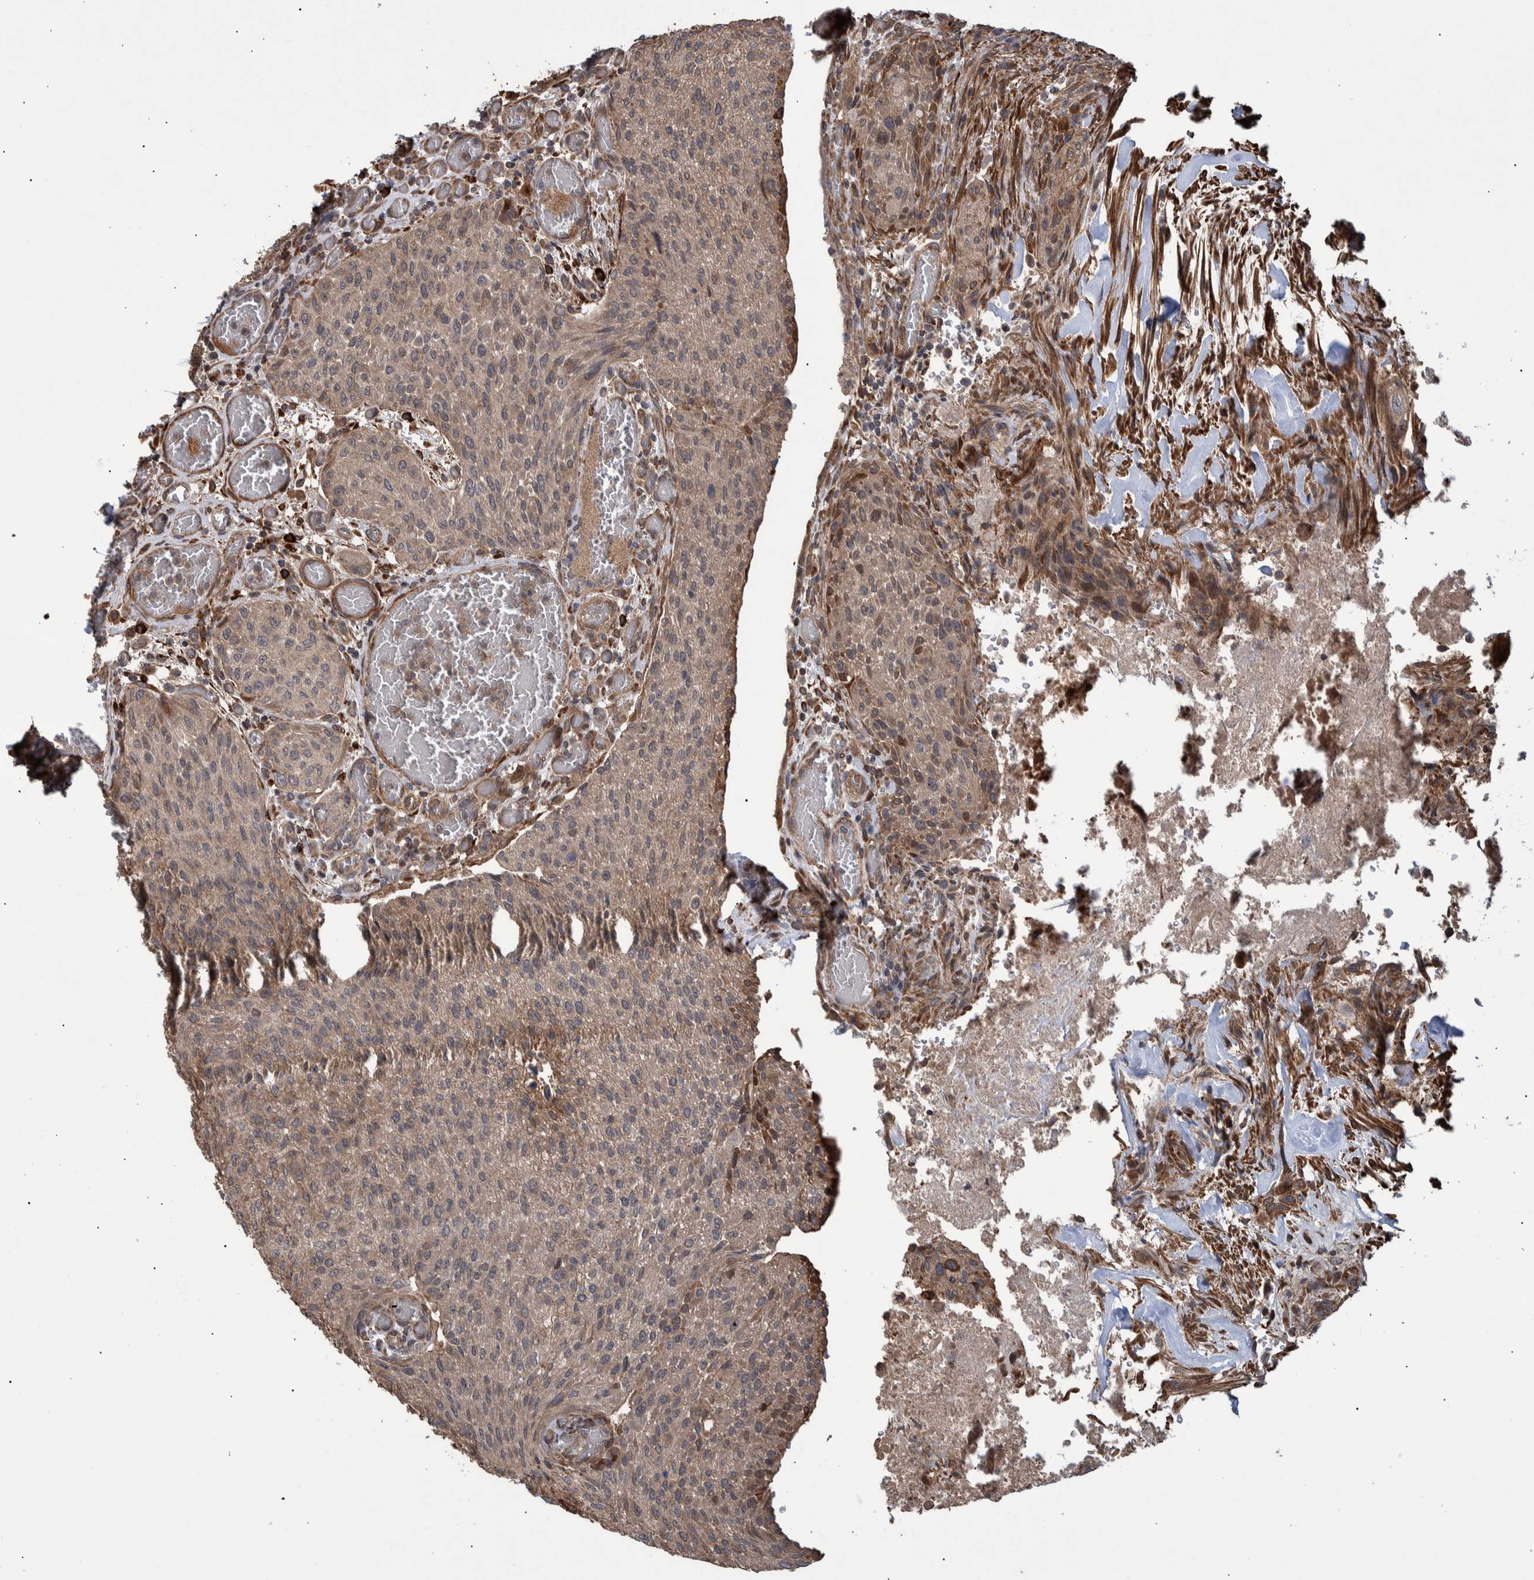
{"staining": {"intensity": "weak", "quantity": ">75%", "location": "cytoplasmic/membranous"}, "tissue": "urothelial cancer", "cell_type": "Tumor cells", "image_type": "cancer", "snomed": [{"axis": "morphology", "description": "Urothelial carcinoma, Low grade"}, {"axis": "morphology", "description": "Urothelial carcinoma, High grade"}, {"axis": "topography", "description": "Urinary bladder"}], "caption": "Tumor cells show weak cytoplasmic/membranous staining in approximately >75% of cells in low-grade urothelial carcinoma.", "gene": "B3GNTL1", "patient": {"sex": "male", "age": 35}}